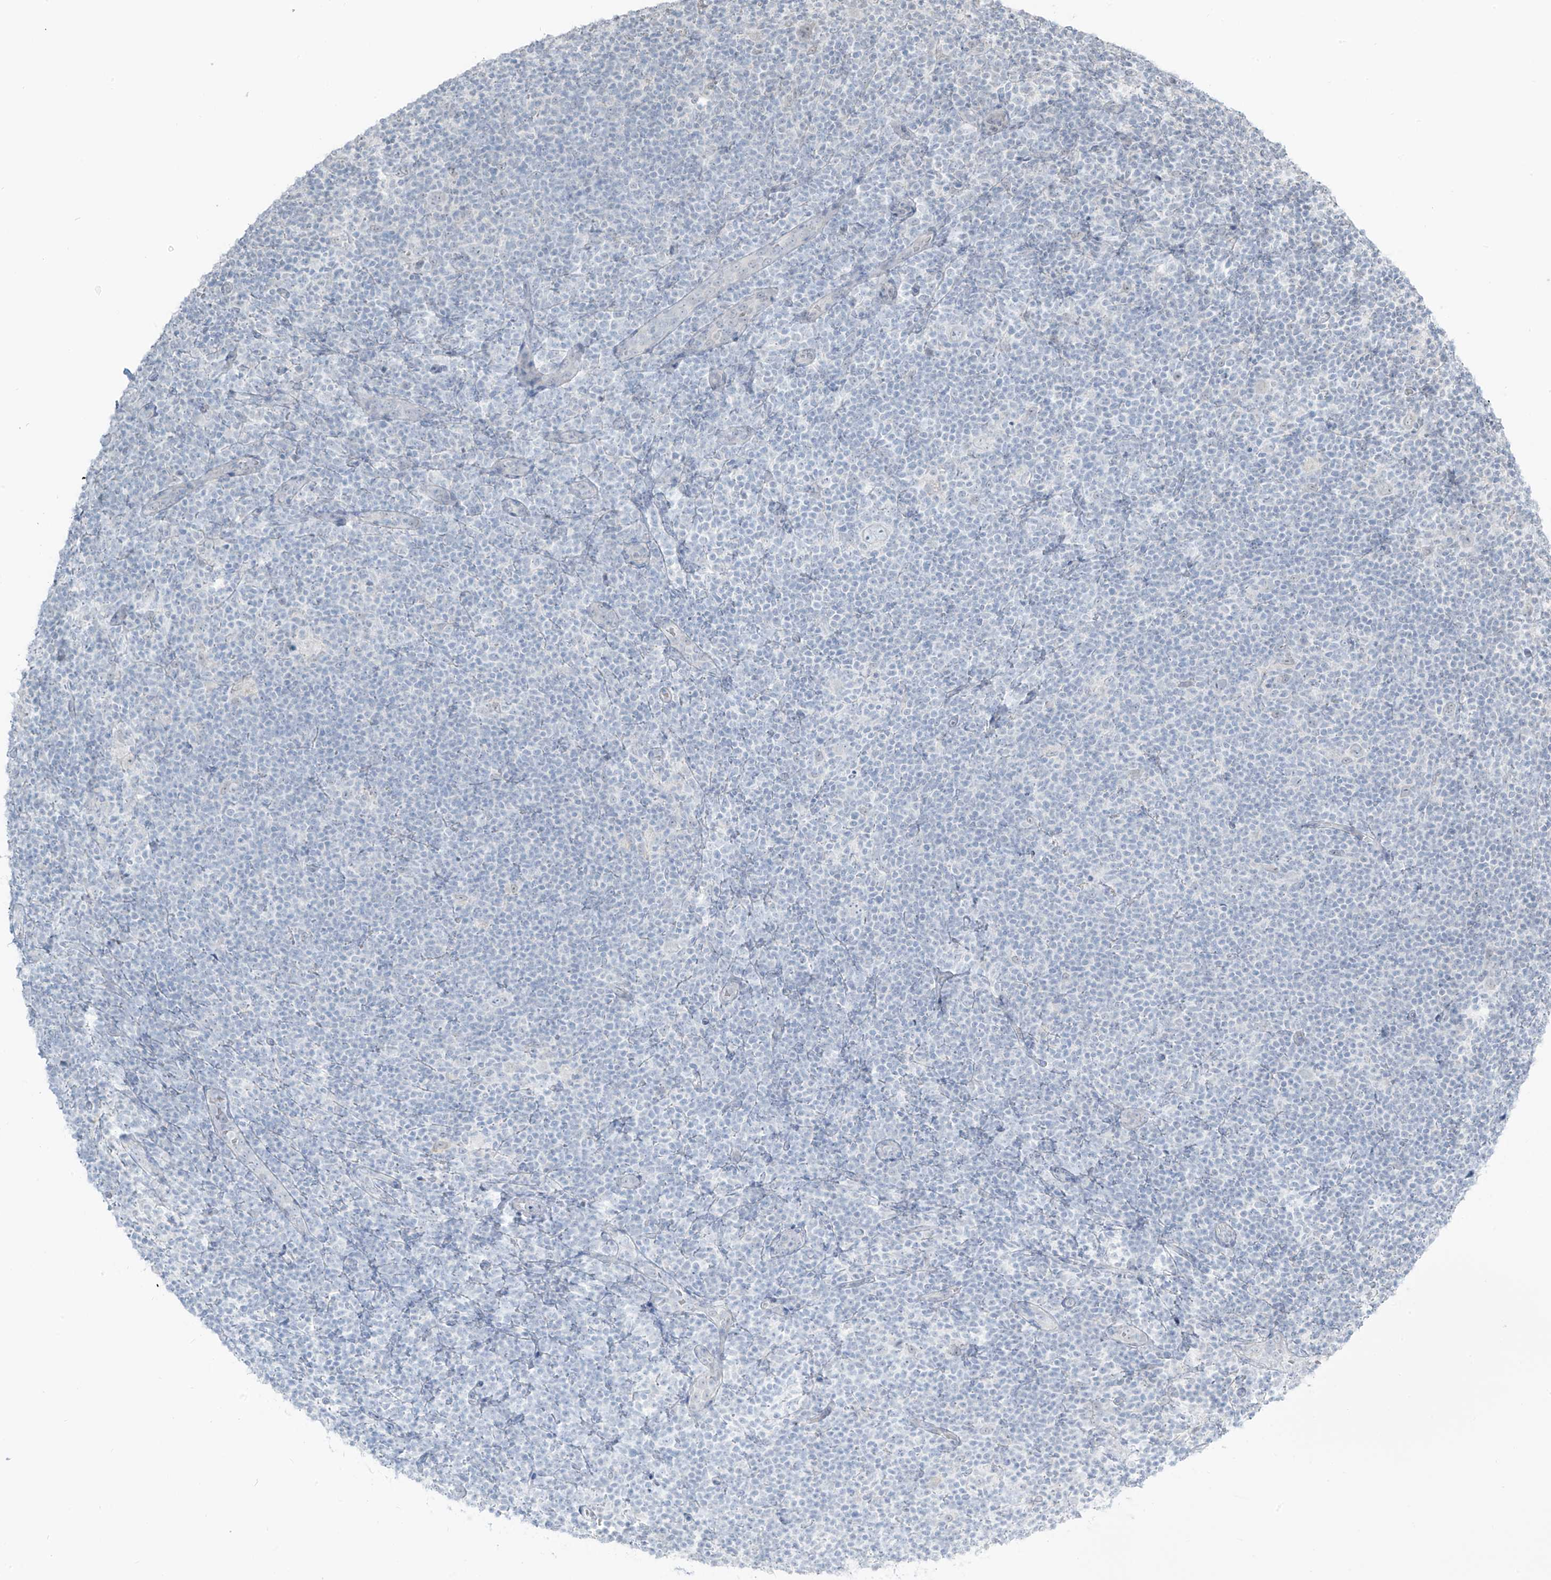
{"staining": {"intensity": "negative", "quantity": "none", "location": "none"}, "tissue": "lymphoma", "cell_type": "Tumor cells", "image_type": "cancer", "snomed": [{"axis": "morphology", "description": "Hodgkin's disease, NOS"}, {"axis": "topography", "description": "Lymph node"}], "caption": "This is an immunohistochemistry (IHC) histopathology image of lymphoma. There is no expression in tumor cells.", "gene": "PRDM6", "patient": {"sex": "female", "age": 57}}